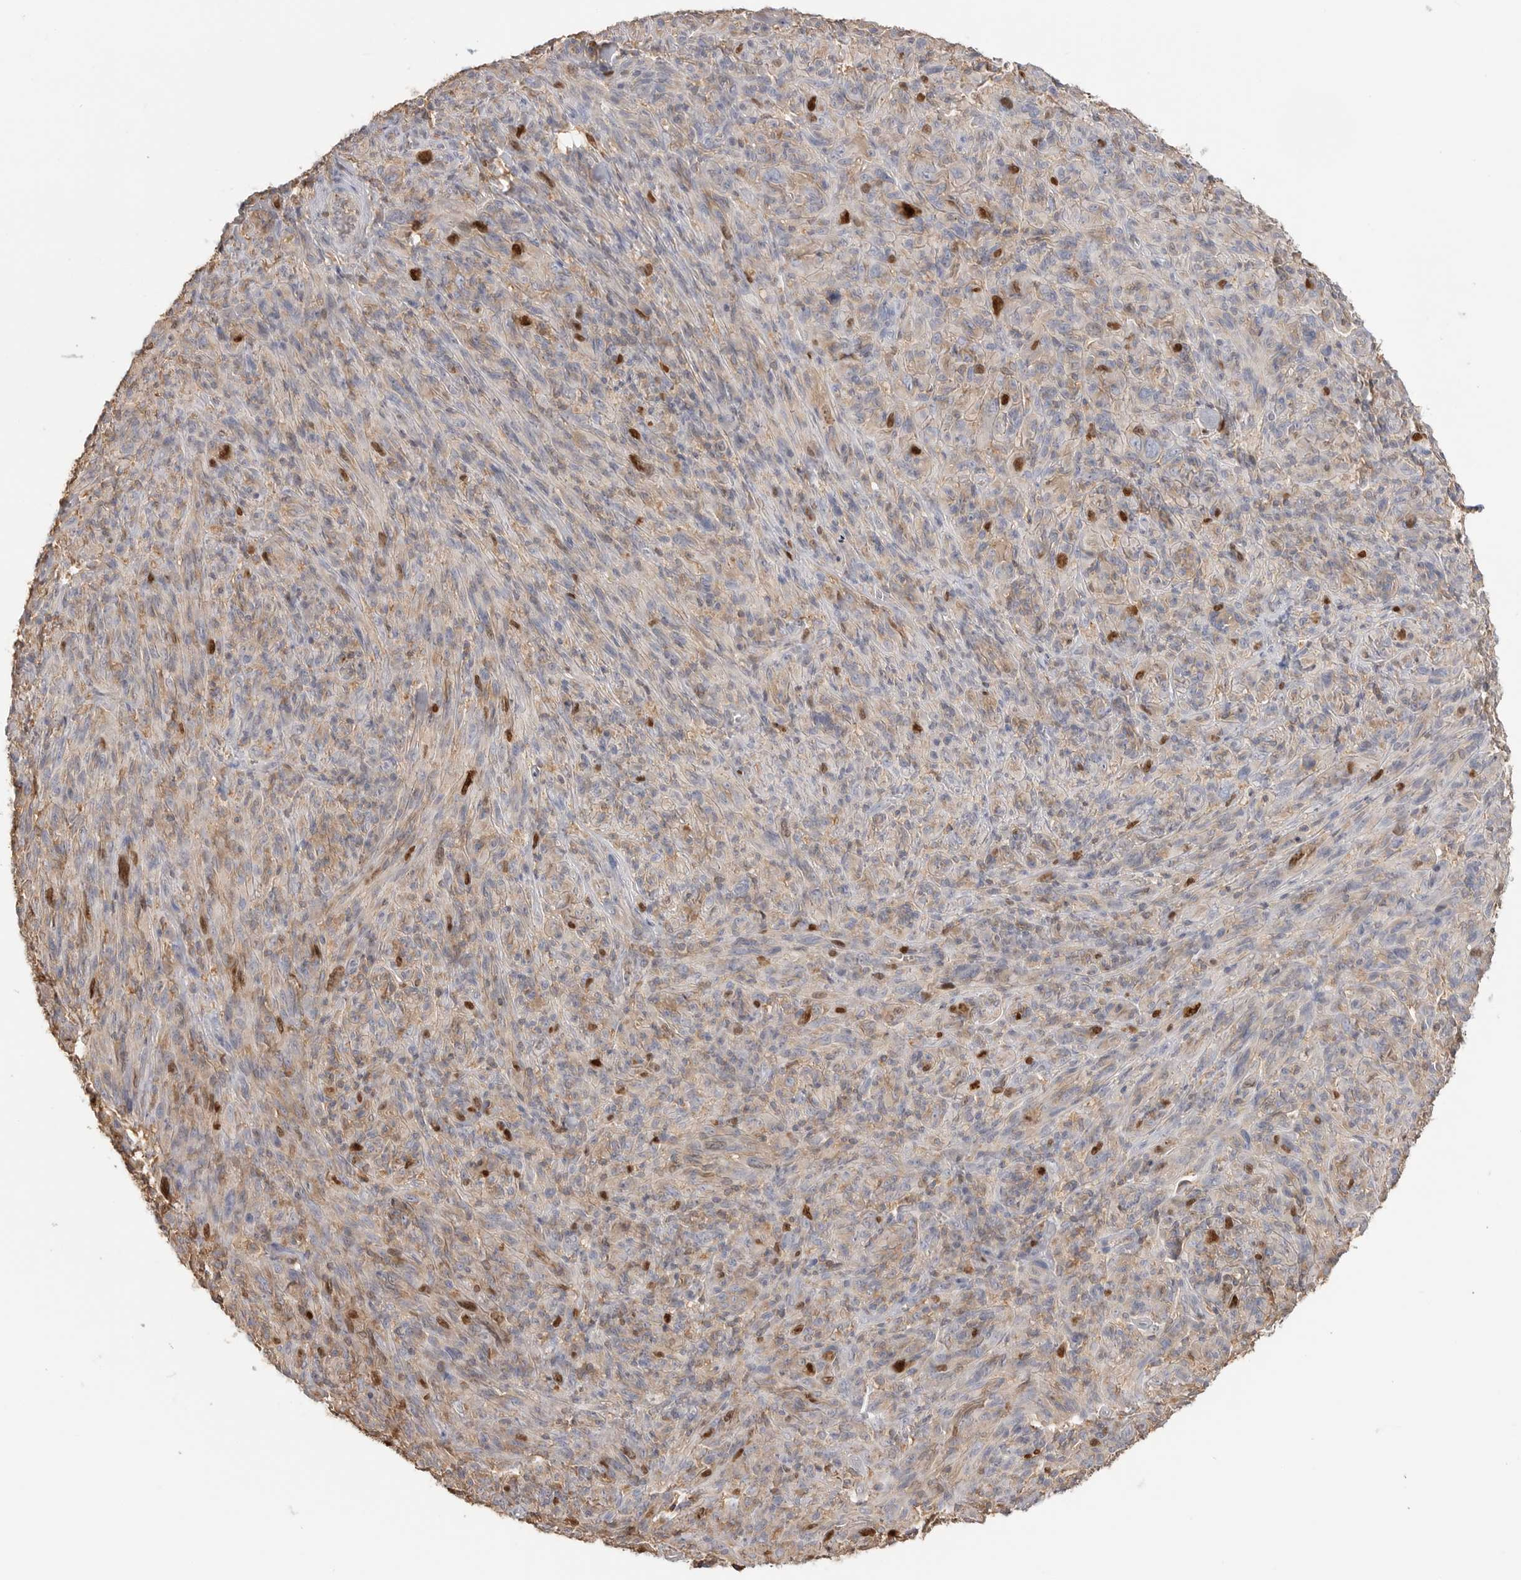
{"staining": {"intensity": "strong", "quantity": "<25%", "location": "nuclear"}, "tissue": "melanoma", "cell_type": "Tumor cells", "image_type": "cancer", "snomed": [{"axis": "morphology", "description": "Malignant melanoma, NOS"}, {"axis": "topography", "description": "Skin of head"}], "caption": "Protein analysis of malignant melanoma tissue shows strong nuclear expression in about <25% of tumor cells.", "gene": "TOP2A", "patient": {"sex": "male", "age": 96}}